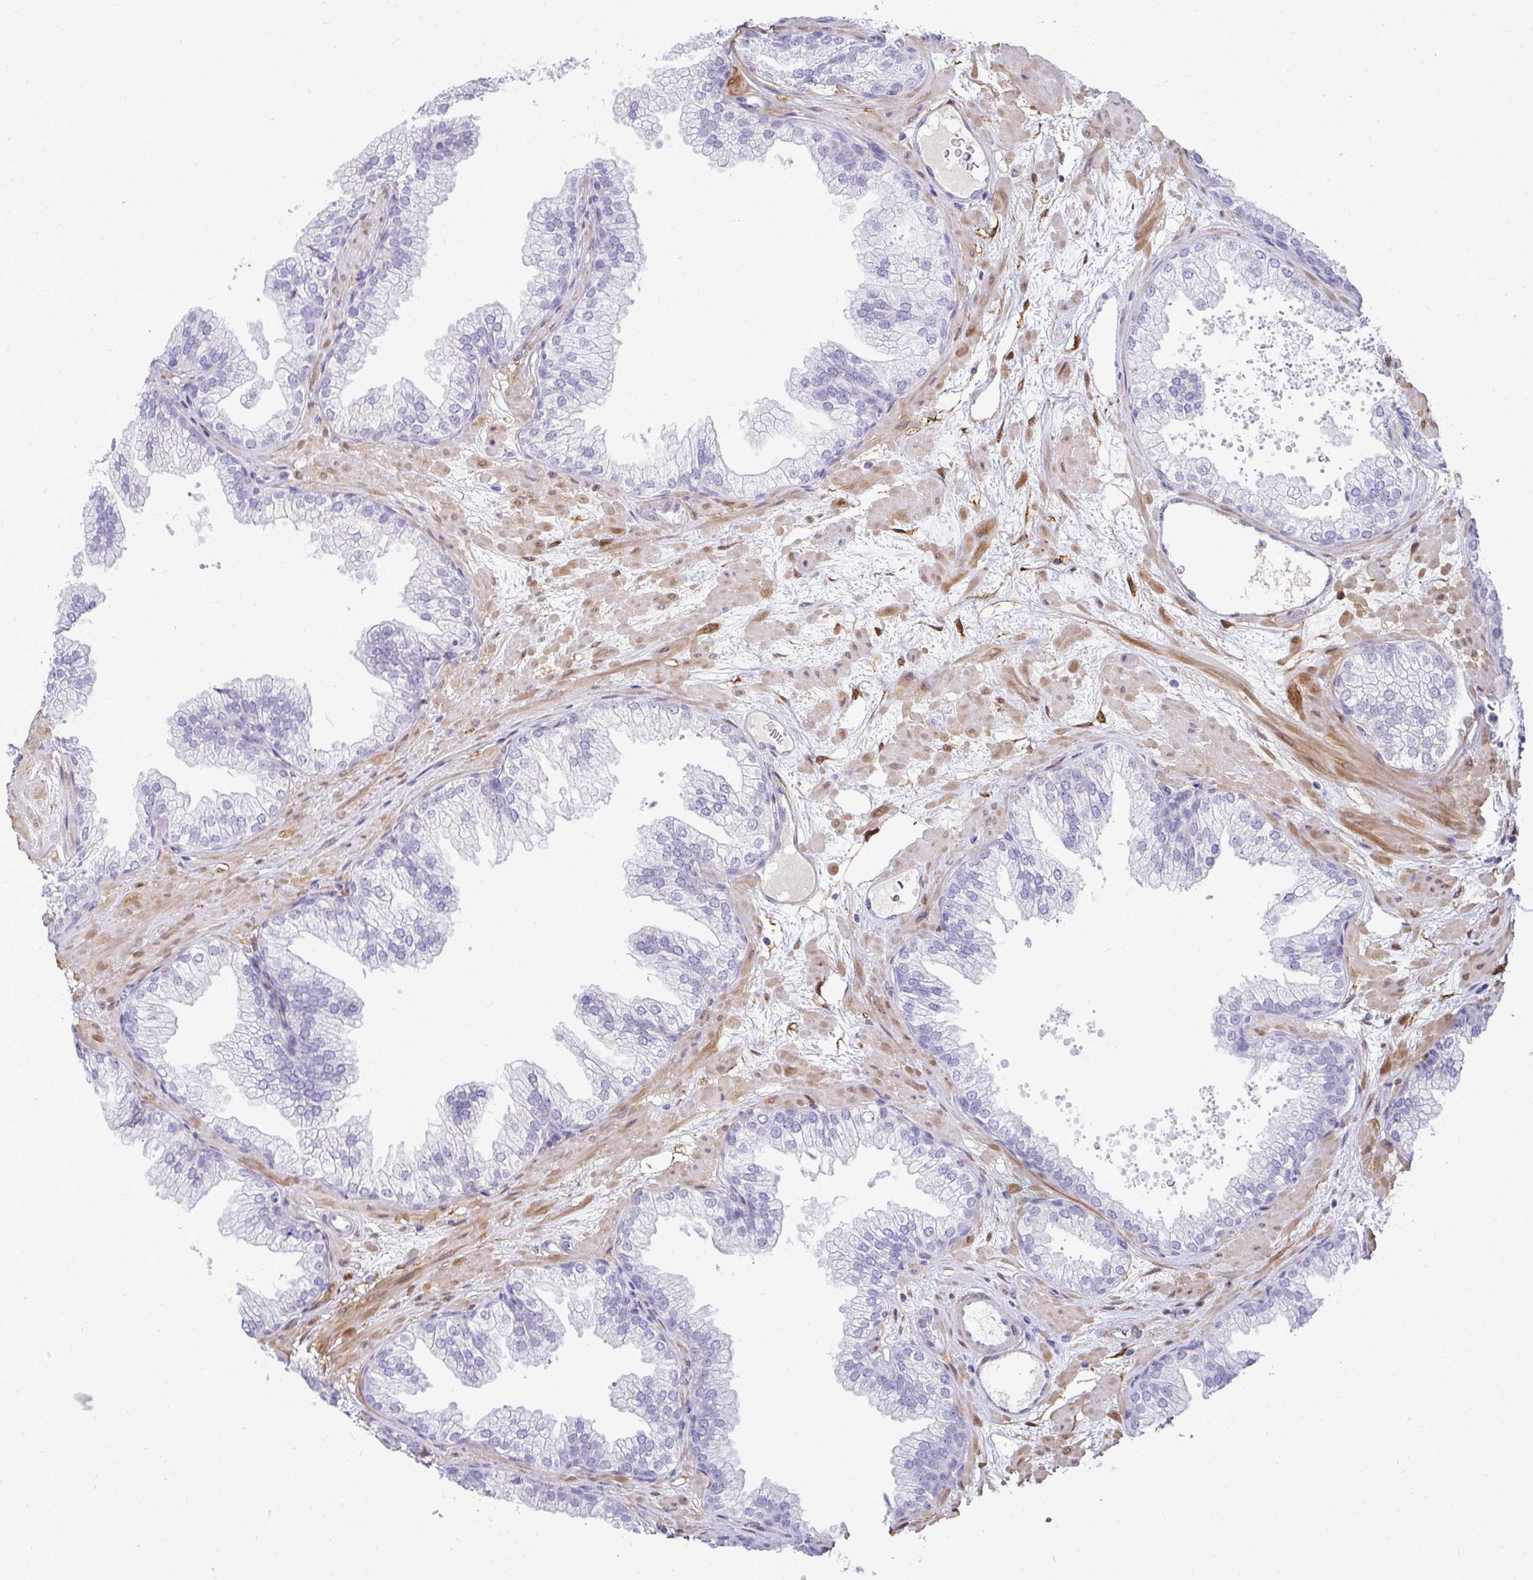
{"staining": {"intensity": "negative", "quantity": "none", "location": "none"}, "tissue": "prostate", "cell_type": "Glandular cells", "image_type": "normal", "snomed": [{"axis": "morphology", "description": "Normal tissue, NOS"}, {"axis": "topography", "description": "Prostate"}], "caption": "Unremarkable prostate was stained to show a protein in brown. There is no significant positivity in glandular cells. (DAB (3,3'-diaminobenzidine) immunohistochemistry visualized using brightfield microscopy, high magnification).", "gene": "HSPB6", "patient": {"sex": "male", "age": 37}}